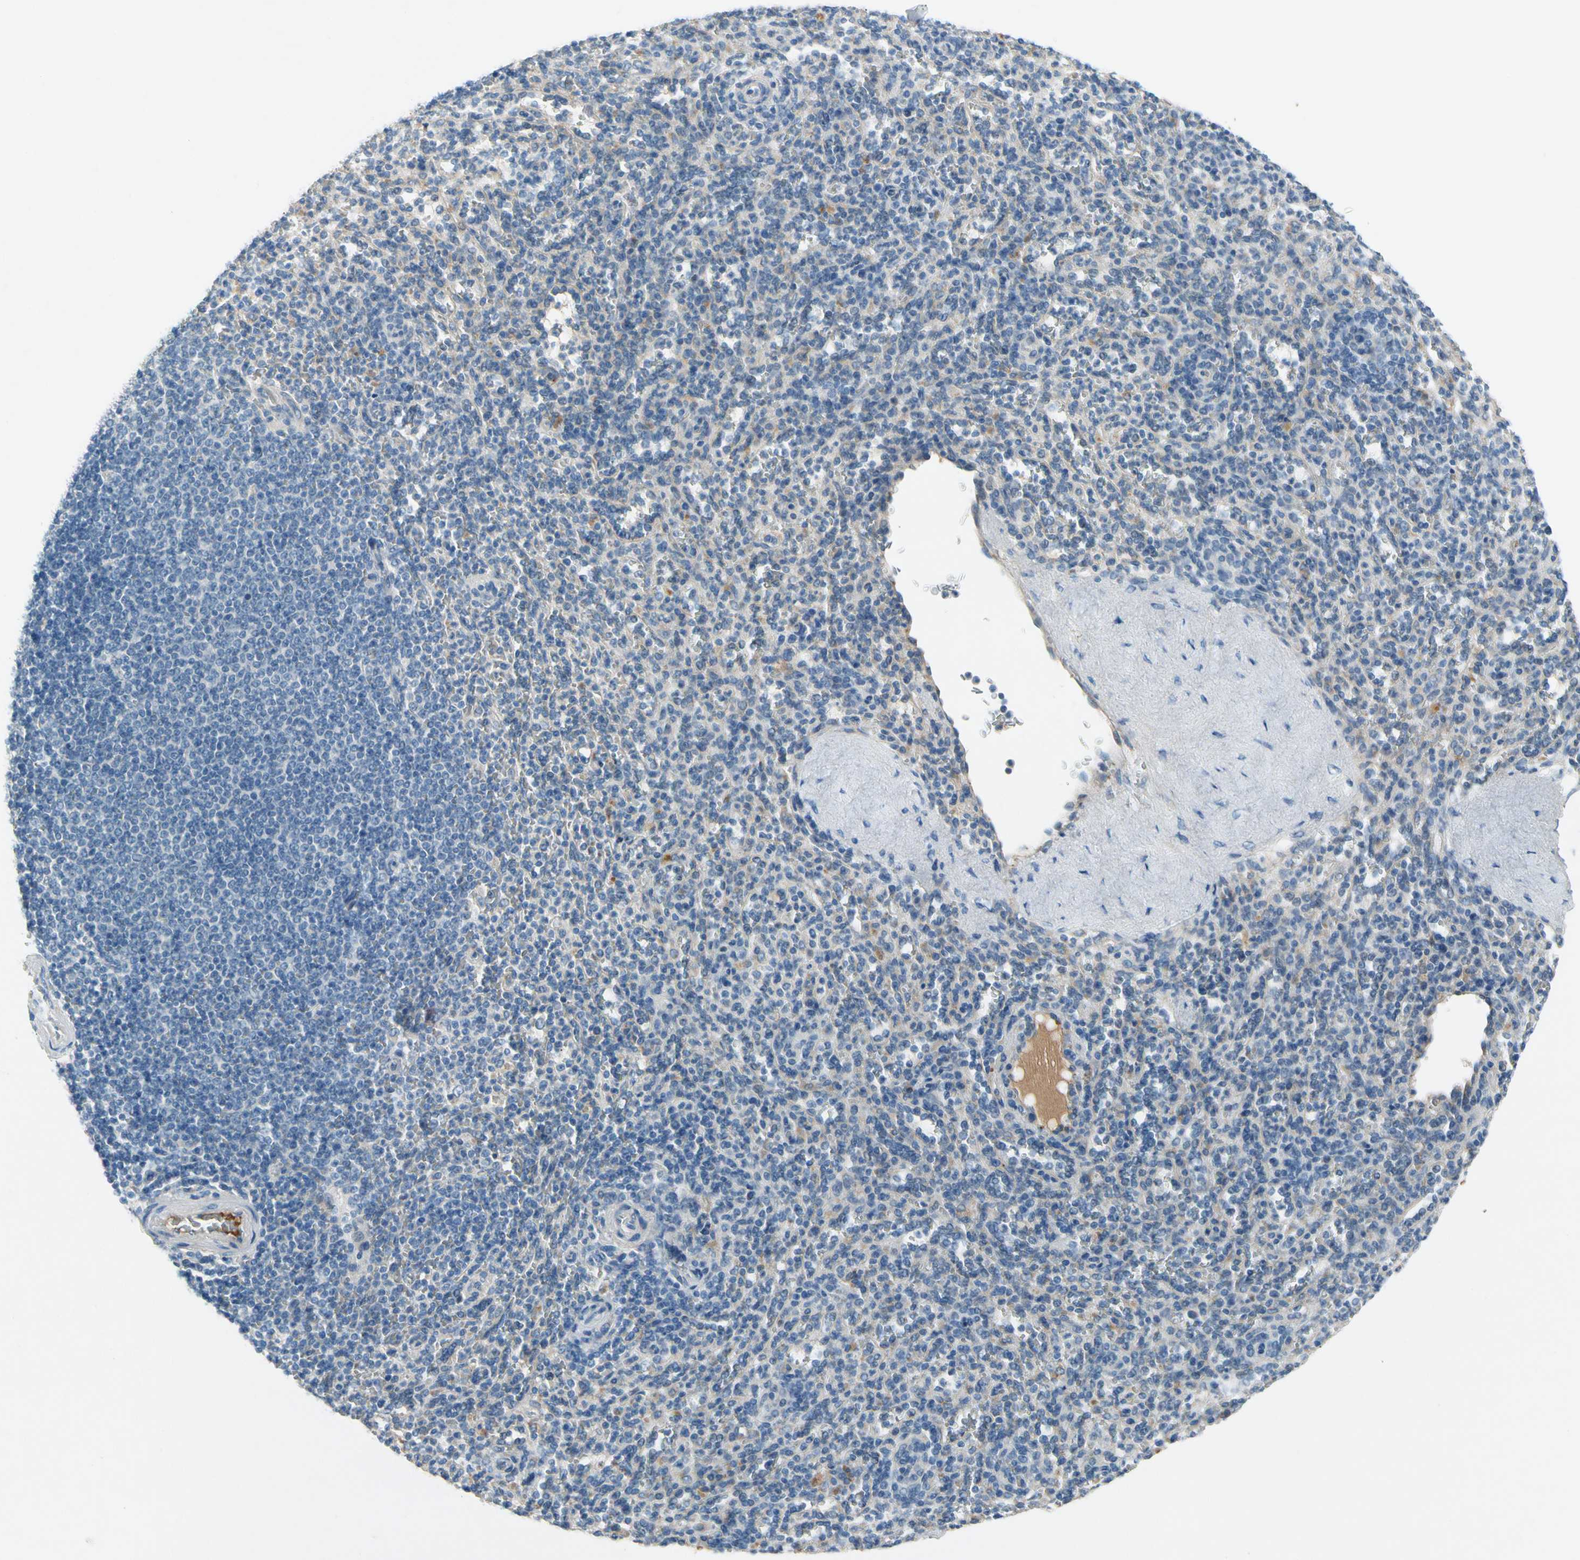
{"staining": {"intensity": "negative", "quantity": "none", "location": "none"}, "tissue": "spleen", "cell_type": "Cells in red pulp", "image_type": "normal", "snomed": [{"axis": "morphology", "description": "Normal tissue, NOS"}, {"axis": "topography", "description": "Spleen"}], "caption": "DAB (3,3'-diaminobenzidine) immunohistochemical staining of benign human spleen shows no significant staining in cells in red pulp. (DAB immunohistochemistry (IHC) with hematoxylin counter stain).", "gene": "CNDP1", "patient": {"sex": "male", "age": 36}}